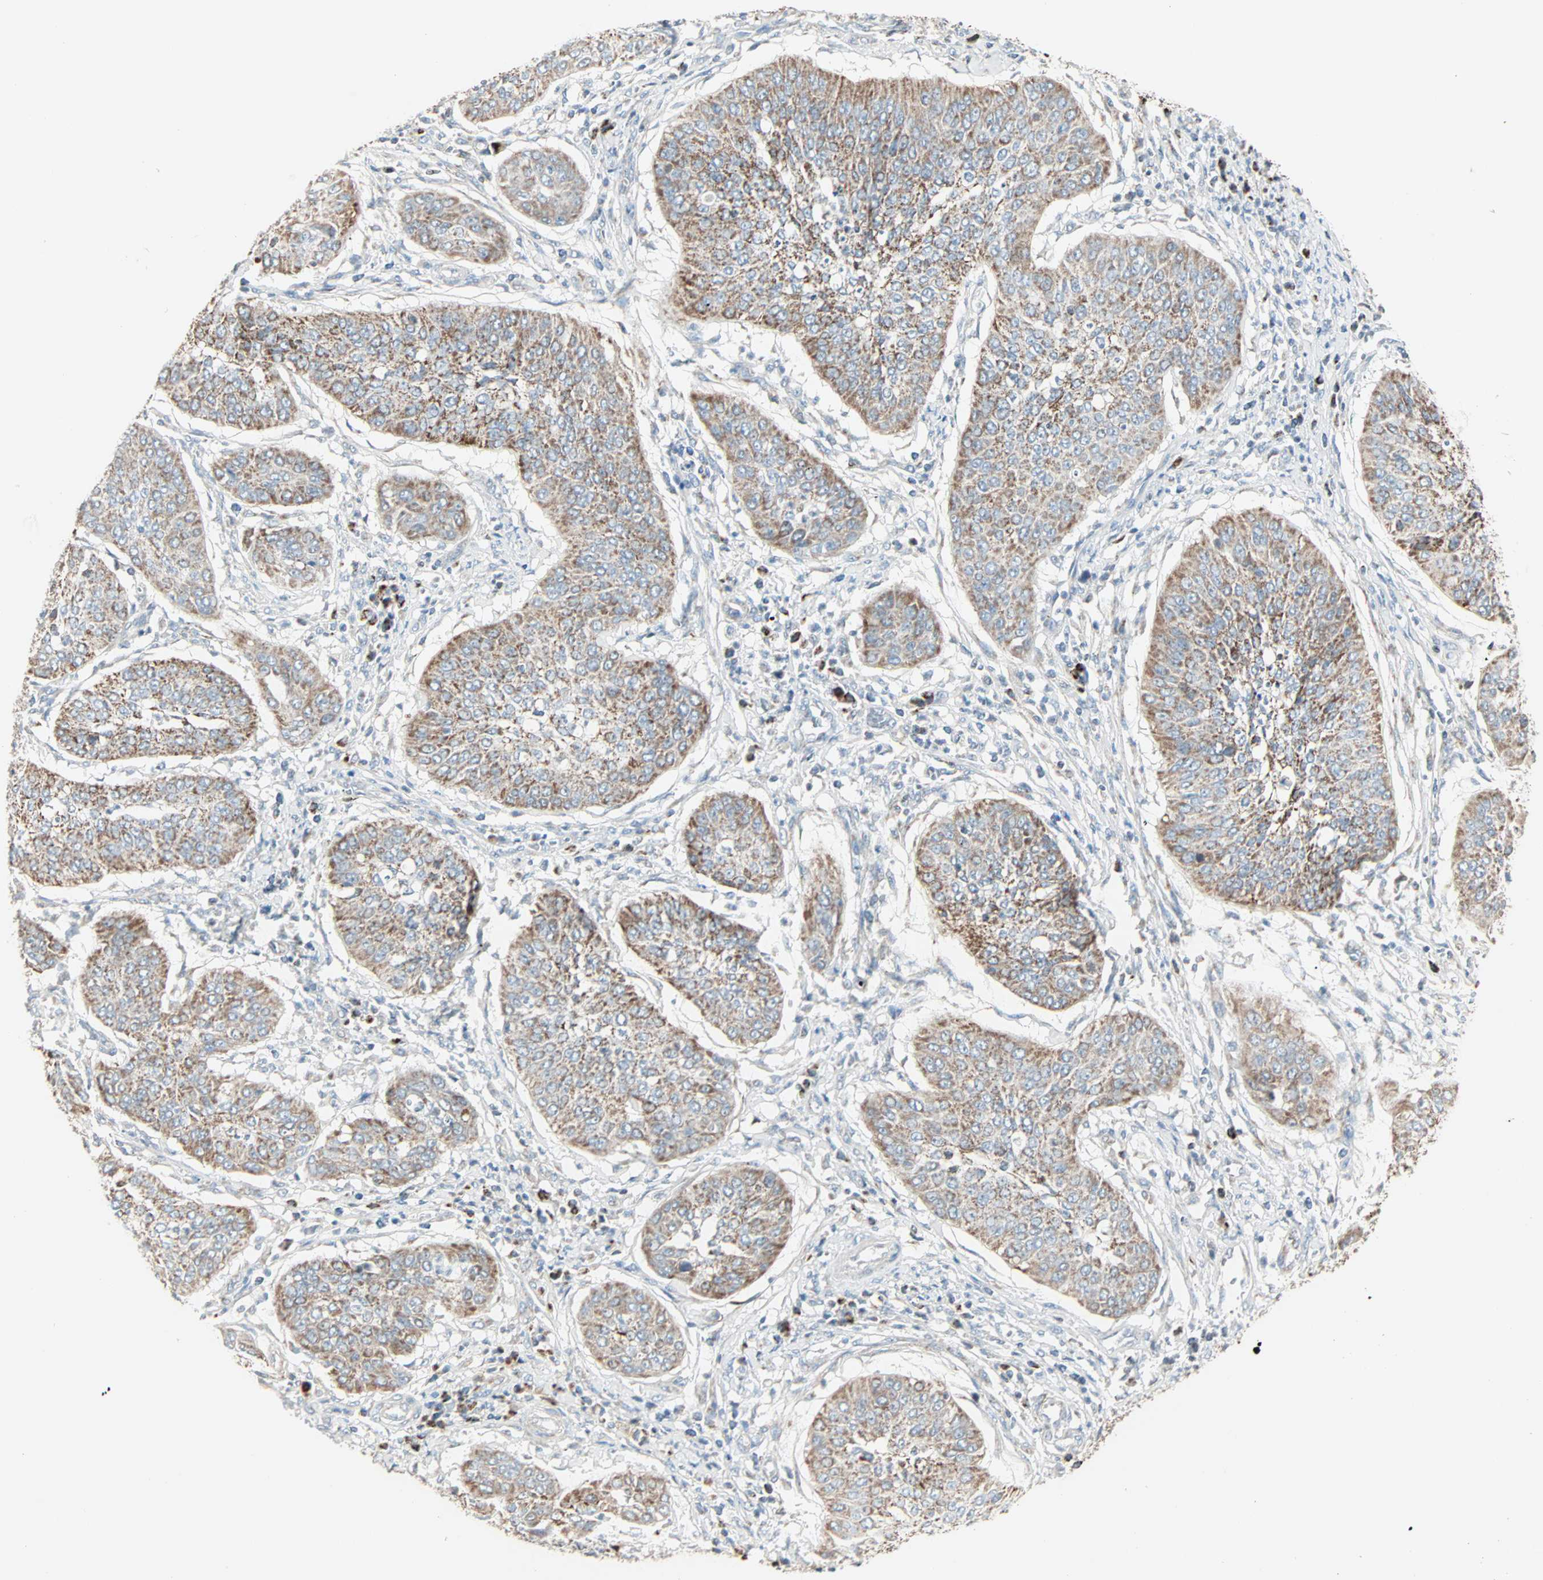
{"staining": {"intensity": "moderate", "quantity": ">75%", "location": "cytoplasmic/membranous"}, "tissue": "cervical cancer", "cell_type": "Tumor cells", "image_type": "cancer", "snomed": [{"axis": "morphology", "description": "Normal tissue, NOS"}, {"axis": "morphology", "description": "Squamous cell carcinoma, NOS"}, {"axis": "topography", "description": "Cervix"}], "caption": "Immunohistochemical staining of human cervical cancer (squamous cell carcinoma) displays medium levels of moderate cytoplasmic/membranous protein positivity in approximately >75% of tumor cells.", "gene": "IDH2", "patient": {"sex": "female", "age": 39}}